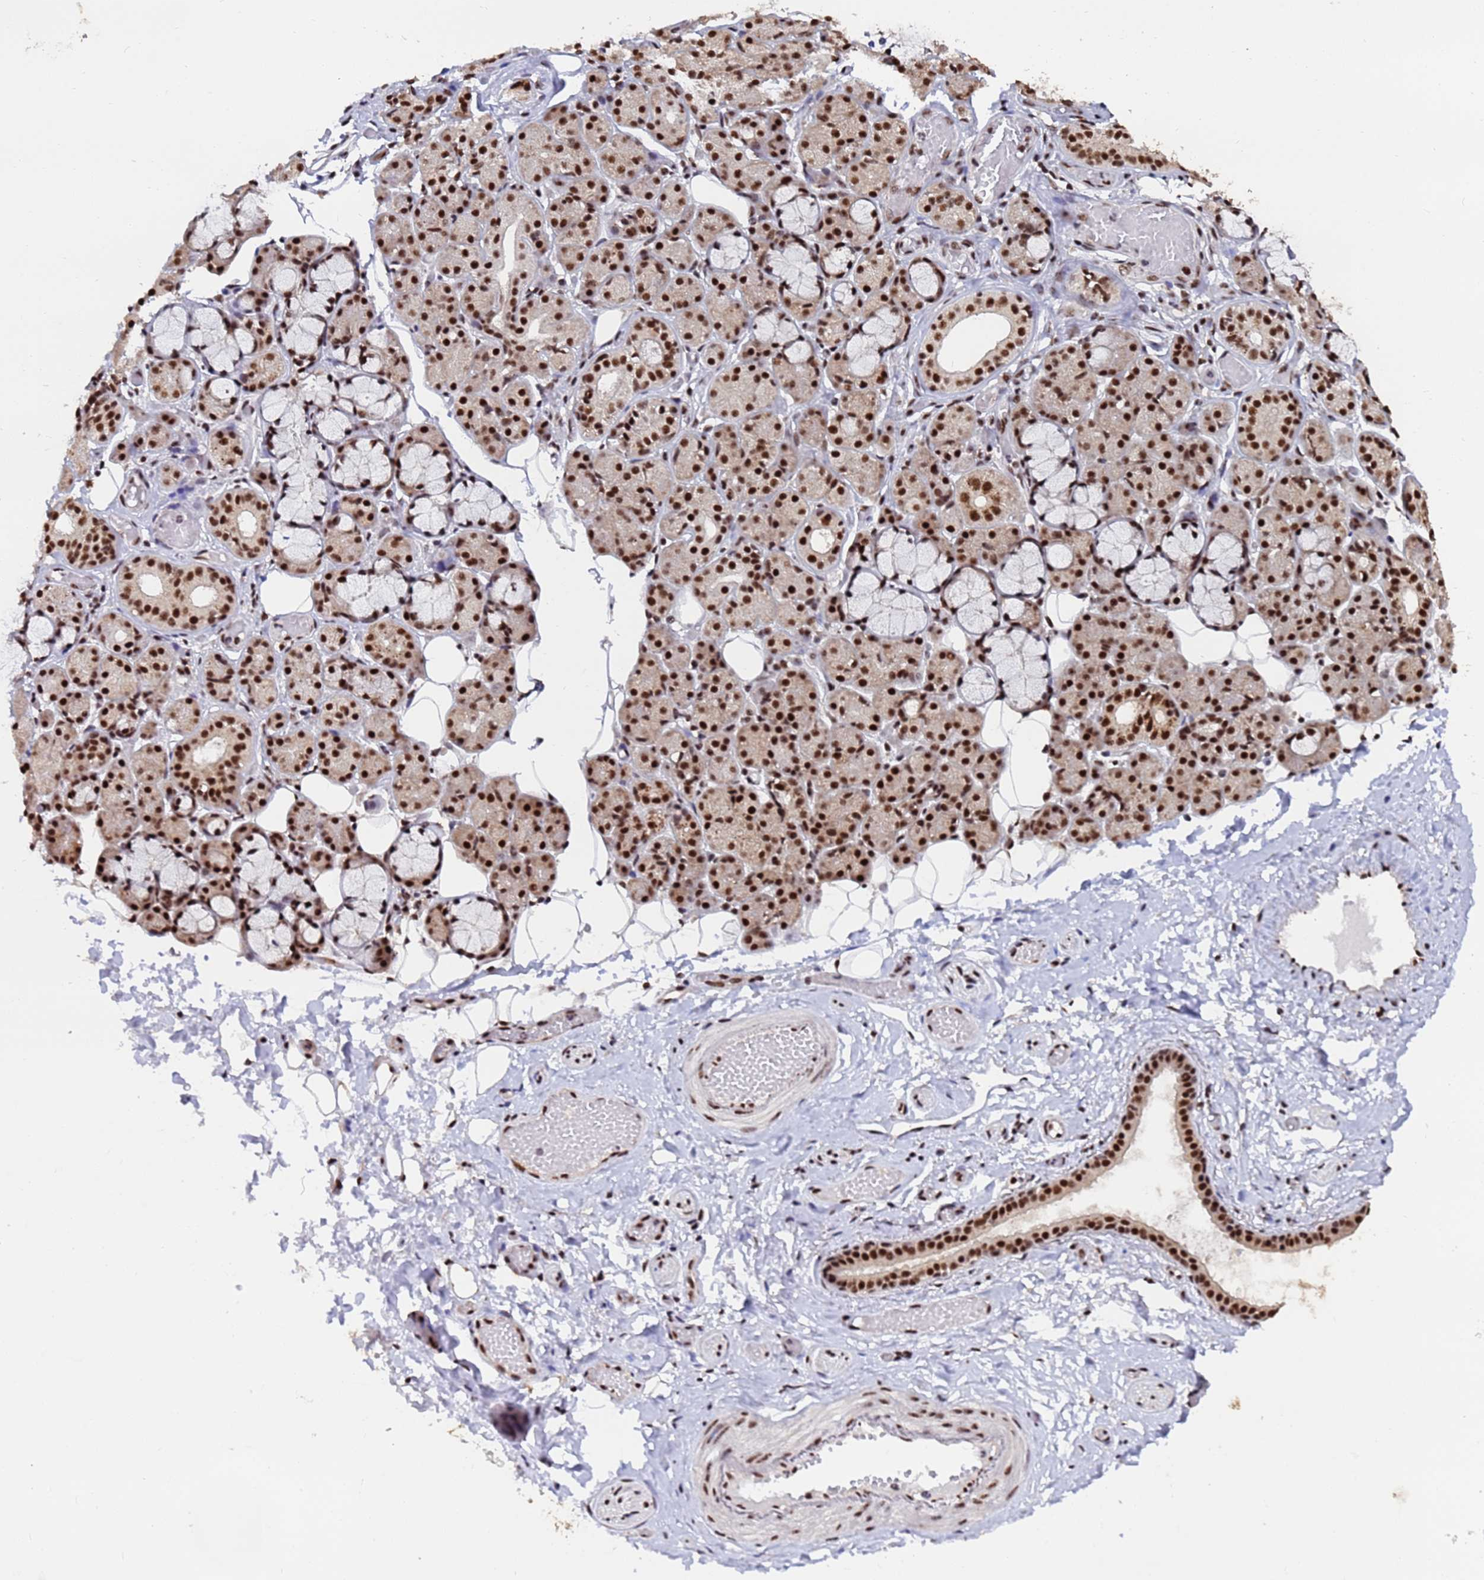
{"staining": {"intensity": "strong", "quantity": ">75%", "location": "nuclear"}, "tissue": "salivary gland", "cell_type": "Glandular cells", "image_type": "normal", "snomed": [{"axis": "morphology", "description": "Normal tissue, NOS"}, {"axis": "topography", "description": "Salivary gland"}], "caption": "Brown immunohistochemical staining in unremarkable human salivary gland demonstrates strong nuclear positivity in approximately >75% of glandular cells.", "gene": "SF3B2", "patient": {"sex": "male", "age": 63}}